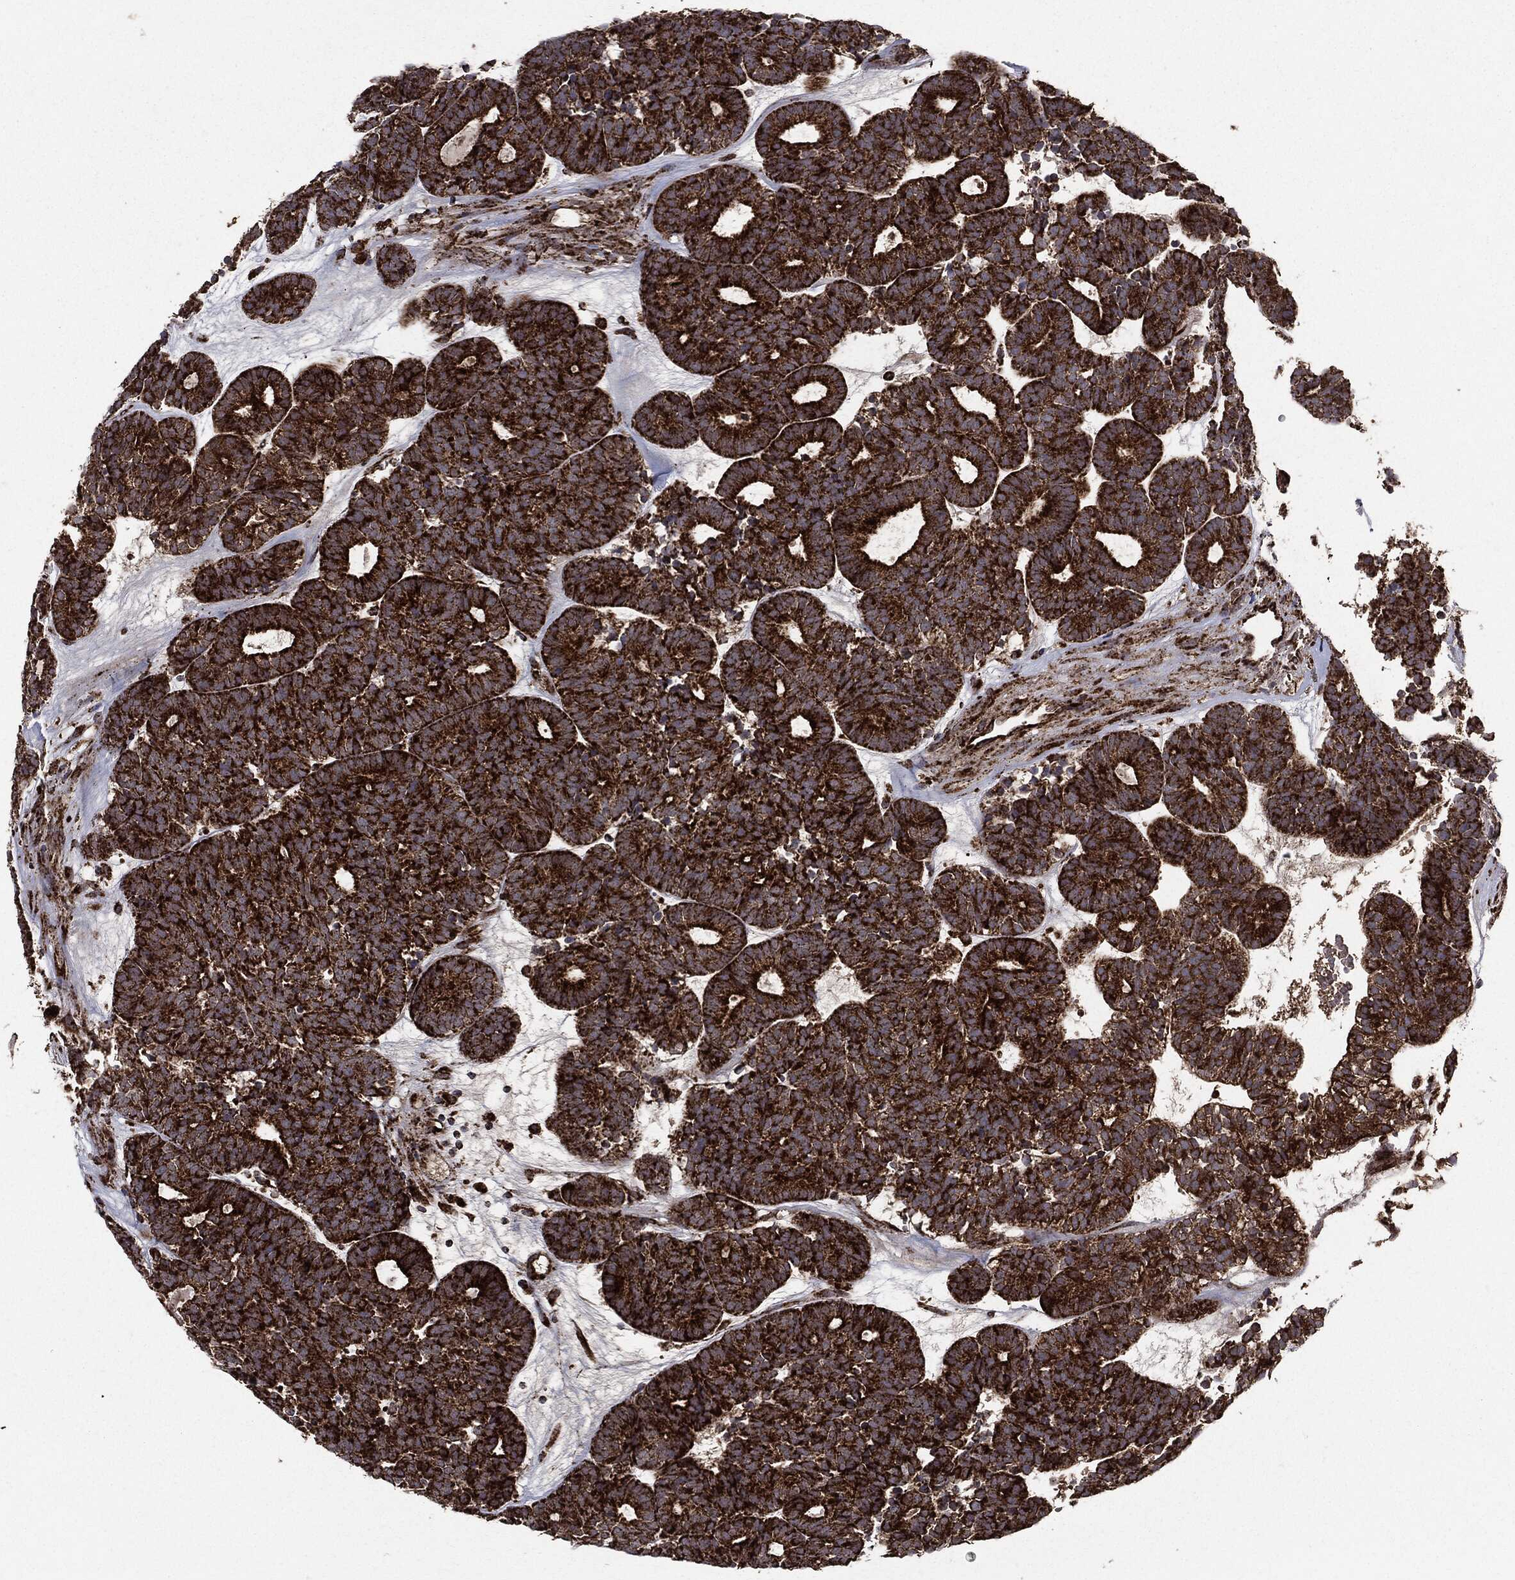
{"staining": {"intensity": "strong", "quantity": ">75%", "location": "cytoplasmic/membranous"}, "tissue": "head and neck cancer", "cell_type": "Tumor cells", "image_type": "cancer", "snomed": [{"axis": "morphology", "description": "Adenocarcinoma, NOS"}, {"axis": "topography", "description": "Head-Neck"}], "caption": "Immunohistochemical staining of adenocarcinoma (head and neck) reveals strong cytoplasmic/membranous protein positivity in about >75% of tumor cells. (Brightfield microscopy of DAB IHC at high magnification).", "gene": "MAP2K1", "patient": {"sex": "female", "age": 81}}